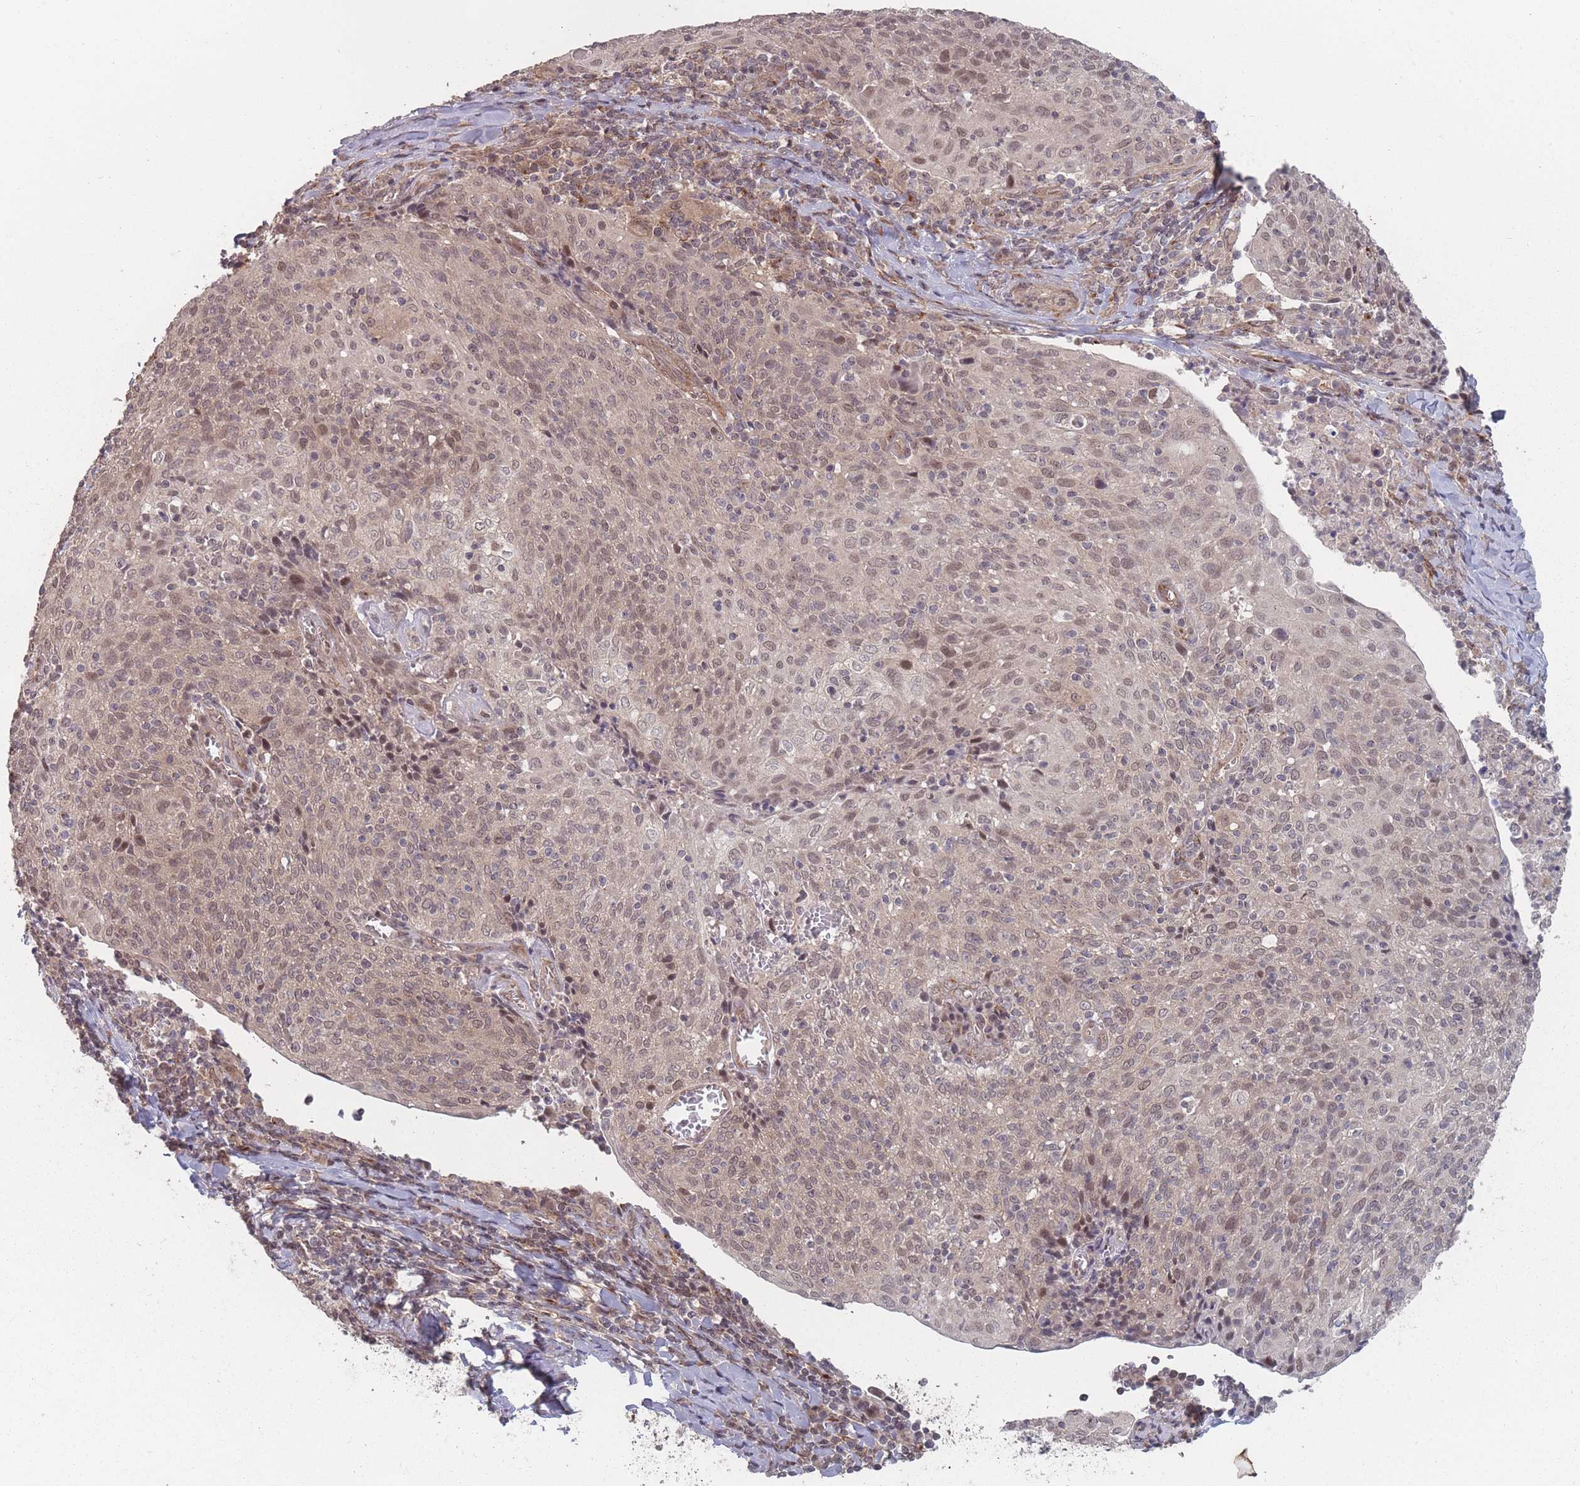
{"staining": {"intensity": "weak", "quantity": ">75%", "location": "nuclear"}, "tissue": "cervical cancer", "cell_type": "Tumor cells", "image_type": "cancer", "snomed": [{"axis": "morphology", "description": "Squamous cell carcinoma, NOS"}, {"axis": "topography", "description": "Cervix"}], "caption": "Protein expression analysis of cervical squamous cell carcinoma demonstrates weak nuclear expression in about >75% of tumor cells.", "gene": "CNTRL", "patient": {"sex": "female", "age": 52}}